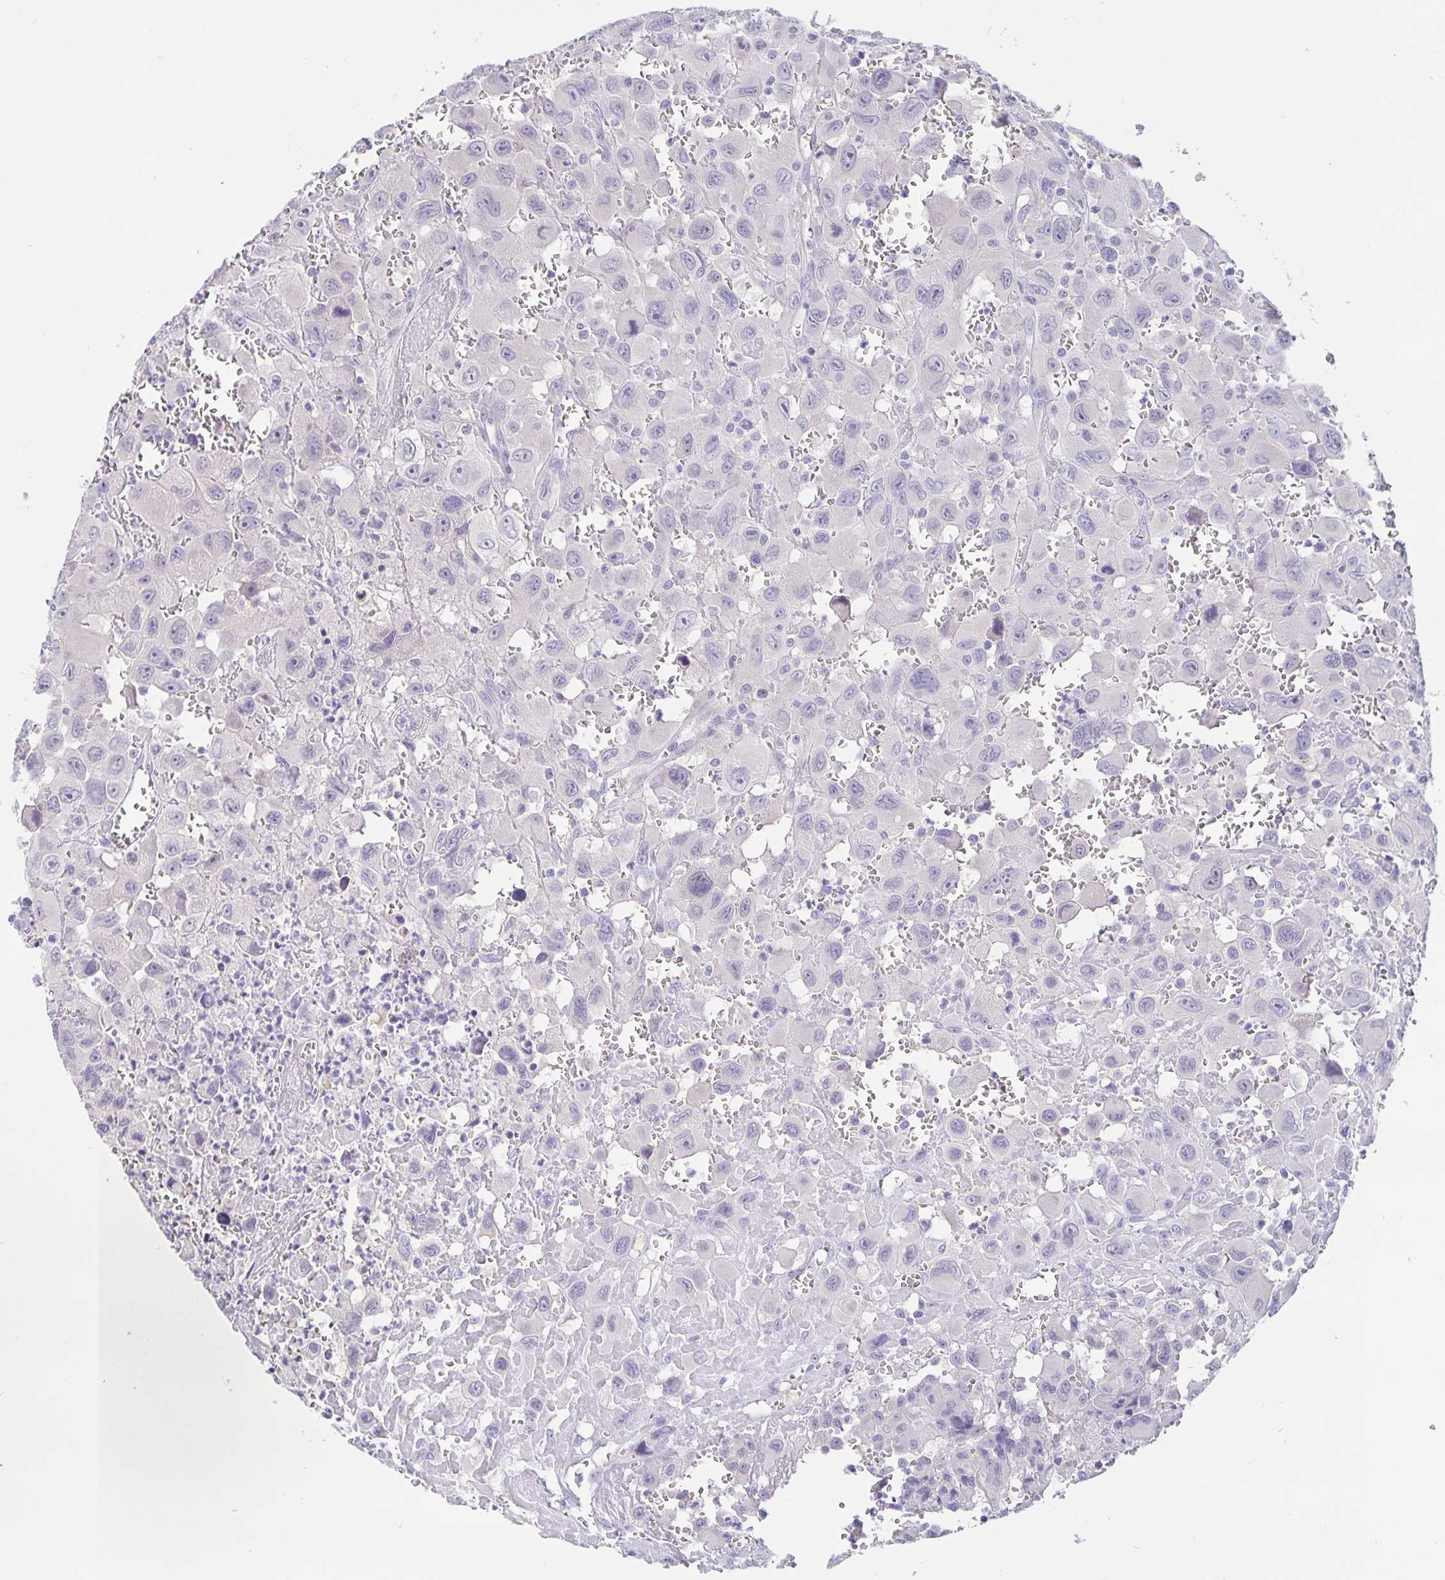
{"staining": {"intensity": "negative", "quantity": "none", "location": "none"}, "tissue": "head and neck cancer", "cell_type": "Tumor cells", "image_type": "cancer", "snomed": [{"axis": "morphology", "description": "Squamous cell carcinoma, NOS"}, {"axis": "morphology", "description": "Squamous cell carcinoma, metastatic, NOS"}, {"axis": "topography", "description": "Oral tissue"}, {"axis": "topography", "description": "Head-Neck"}], "caption": "An image of metastatic squamous cell carcinoma (head and neck) stained for a protein reveals no brown staining in tumor cells.", "gene": "ERMN", "patient": {"sex": "female", "age": 85}}